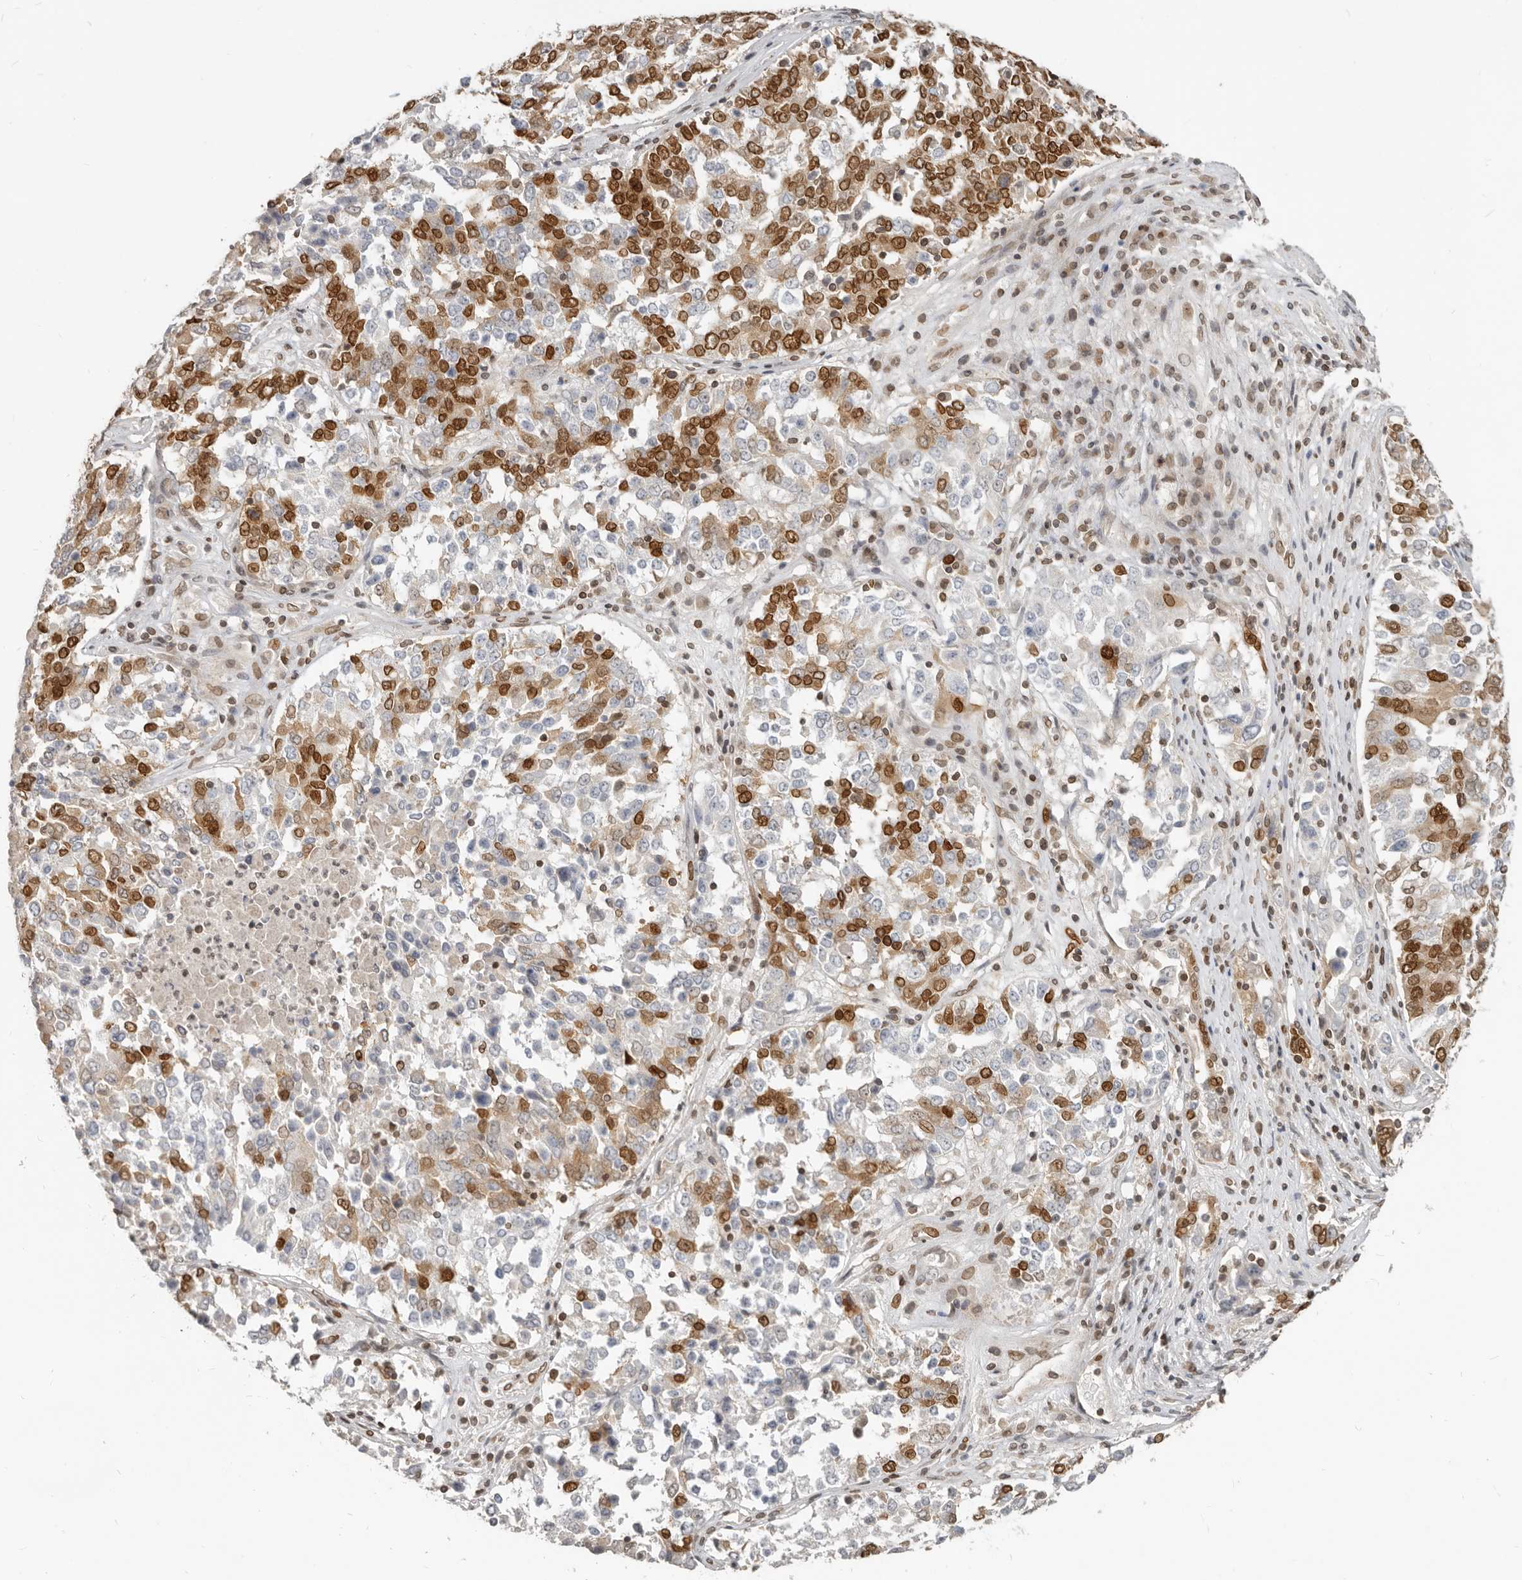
{"staining": {"intensity": "strong", "quantity": ">75%", "location": "nuclear"}, "tissue": "ovarian cancer", "cell_type": "Tumor cells", "image_type": "cancer", "snomed": [{"axis": "morphology", "description": "Carcinoma, endometroid"}, {"axis": "topography", "description": "Ovary"}], "caption": "About >75% of tumor cells in human ovarian endometroid carcinoma display strong nuclear protein staining as visualized by brown immunohistochemical staining.", "gene": "NUP153", "patient": {"sex": "female", "age": 62}}